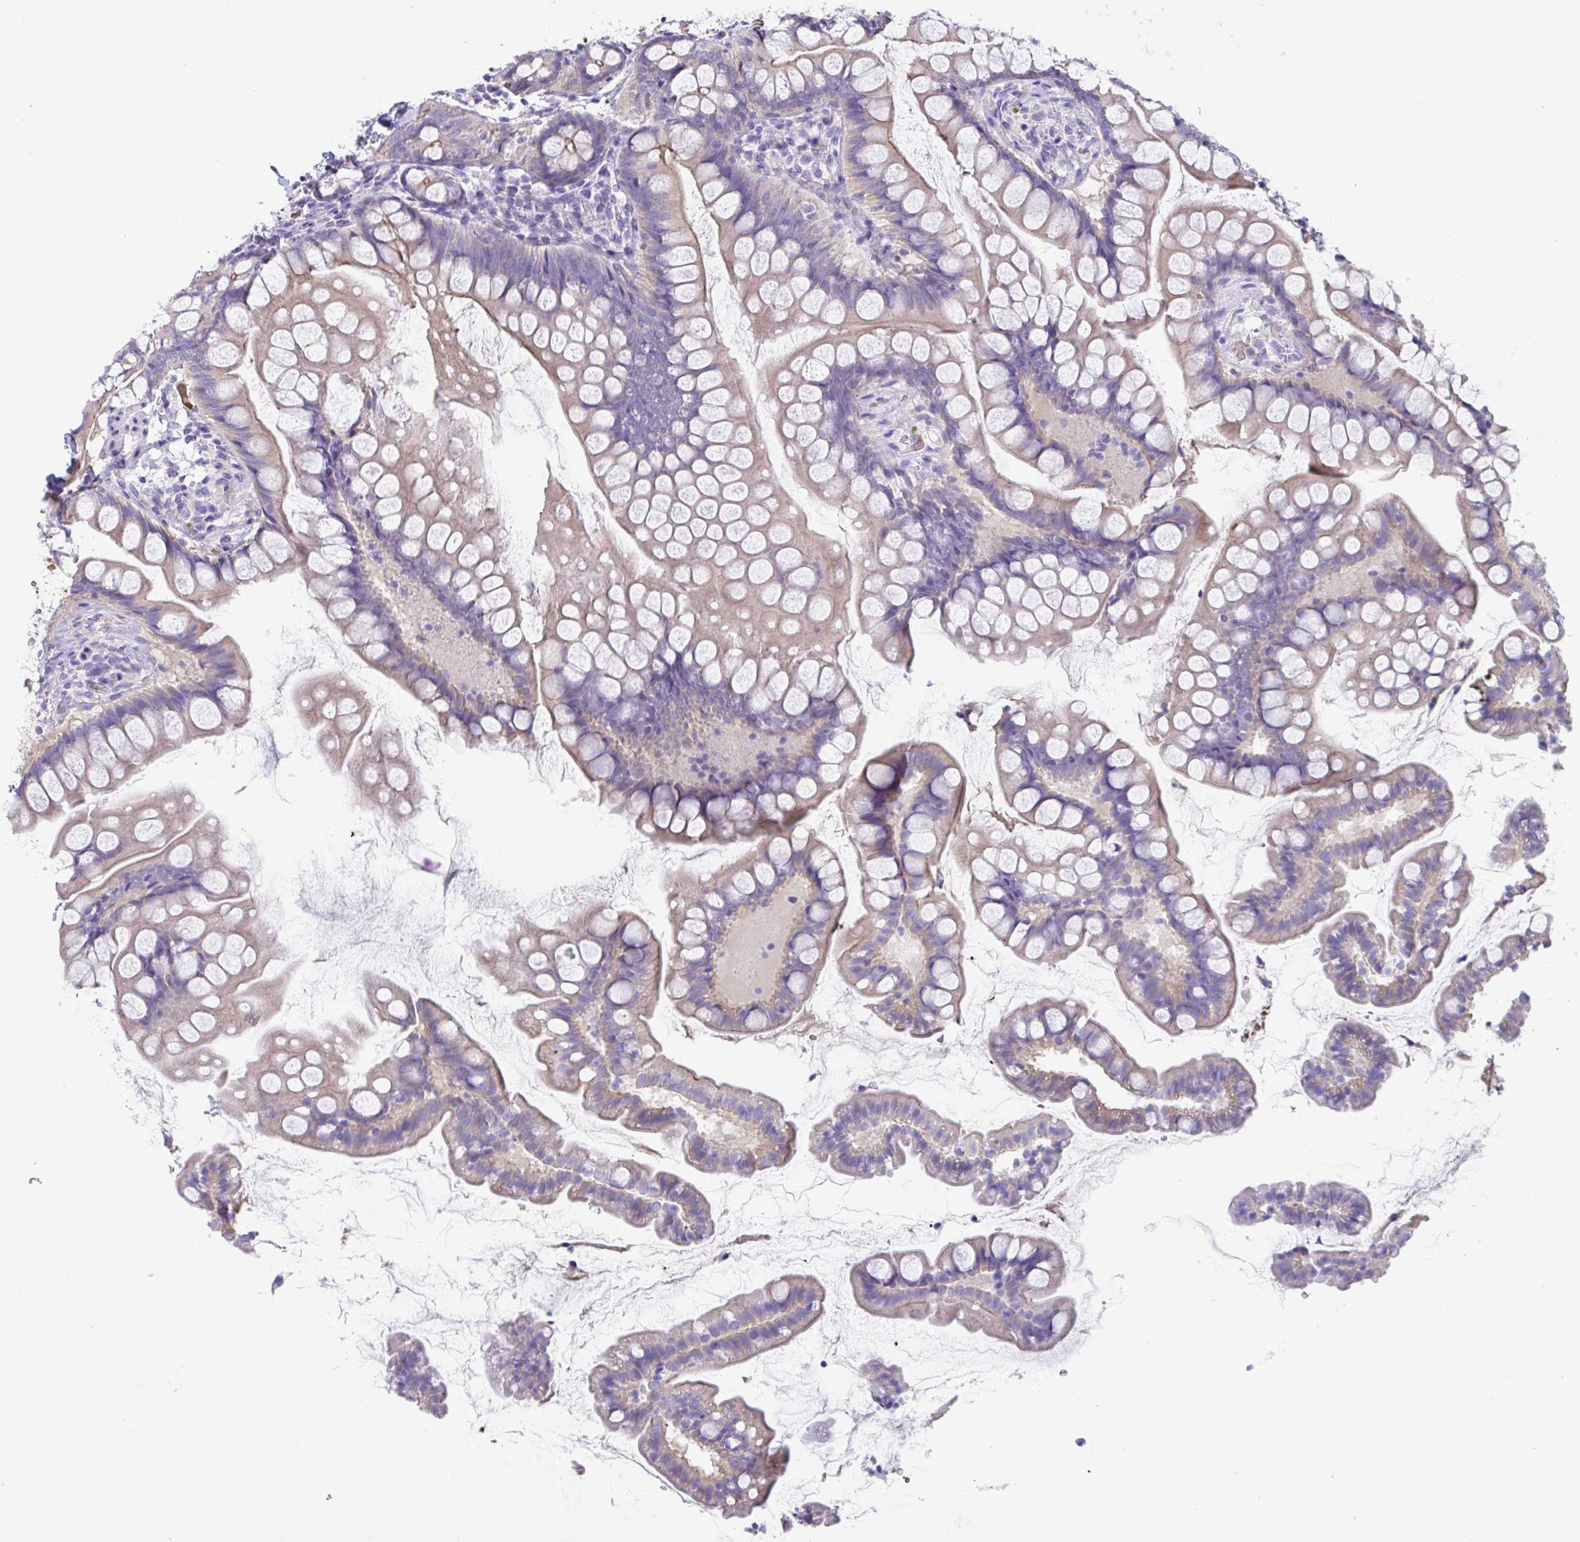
{"staining": {"intensity": "weak", "quantity": "25%-75%", "location": "cytoplasmic/membranous"}, "tissue": "small intestine", "cell_type": "Glandular cells", "image_type": "normal", "snomed": [{"axis": "morphology", "description": "Normal tissue, NOS"}, {"axis": "topography", "description": "Small intestine"}], "caption": "This is an image of IHC staining of normal small intestine, which shows weak positivity in the cytoplasmic/membranous of glandular cells.", "gene": "TTC30A", "patient": {"sex": "male", "age": 70}}